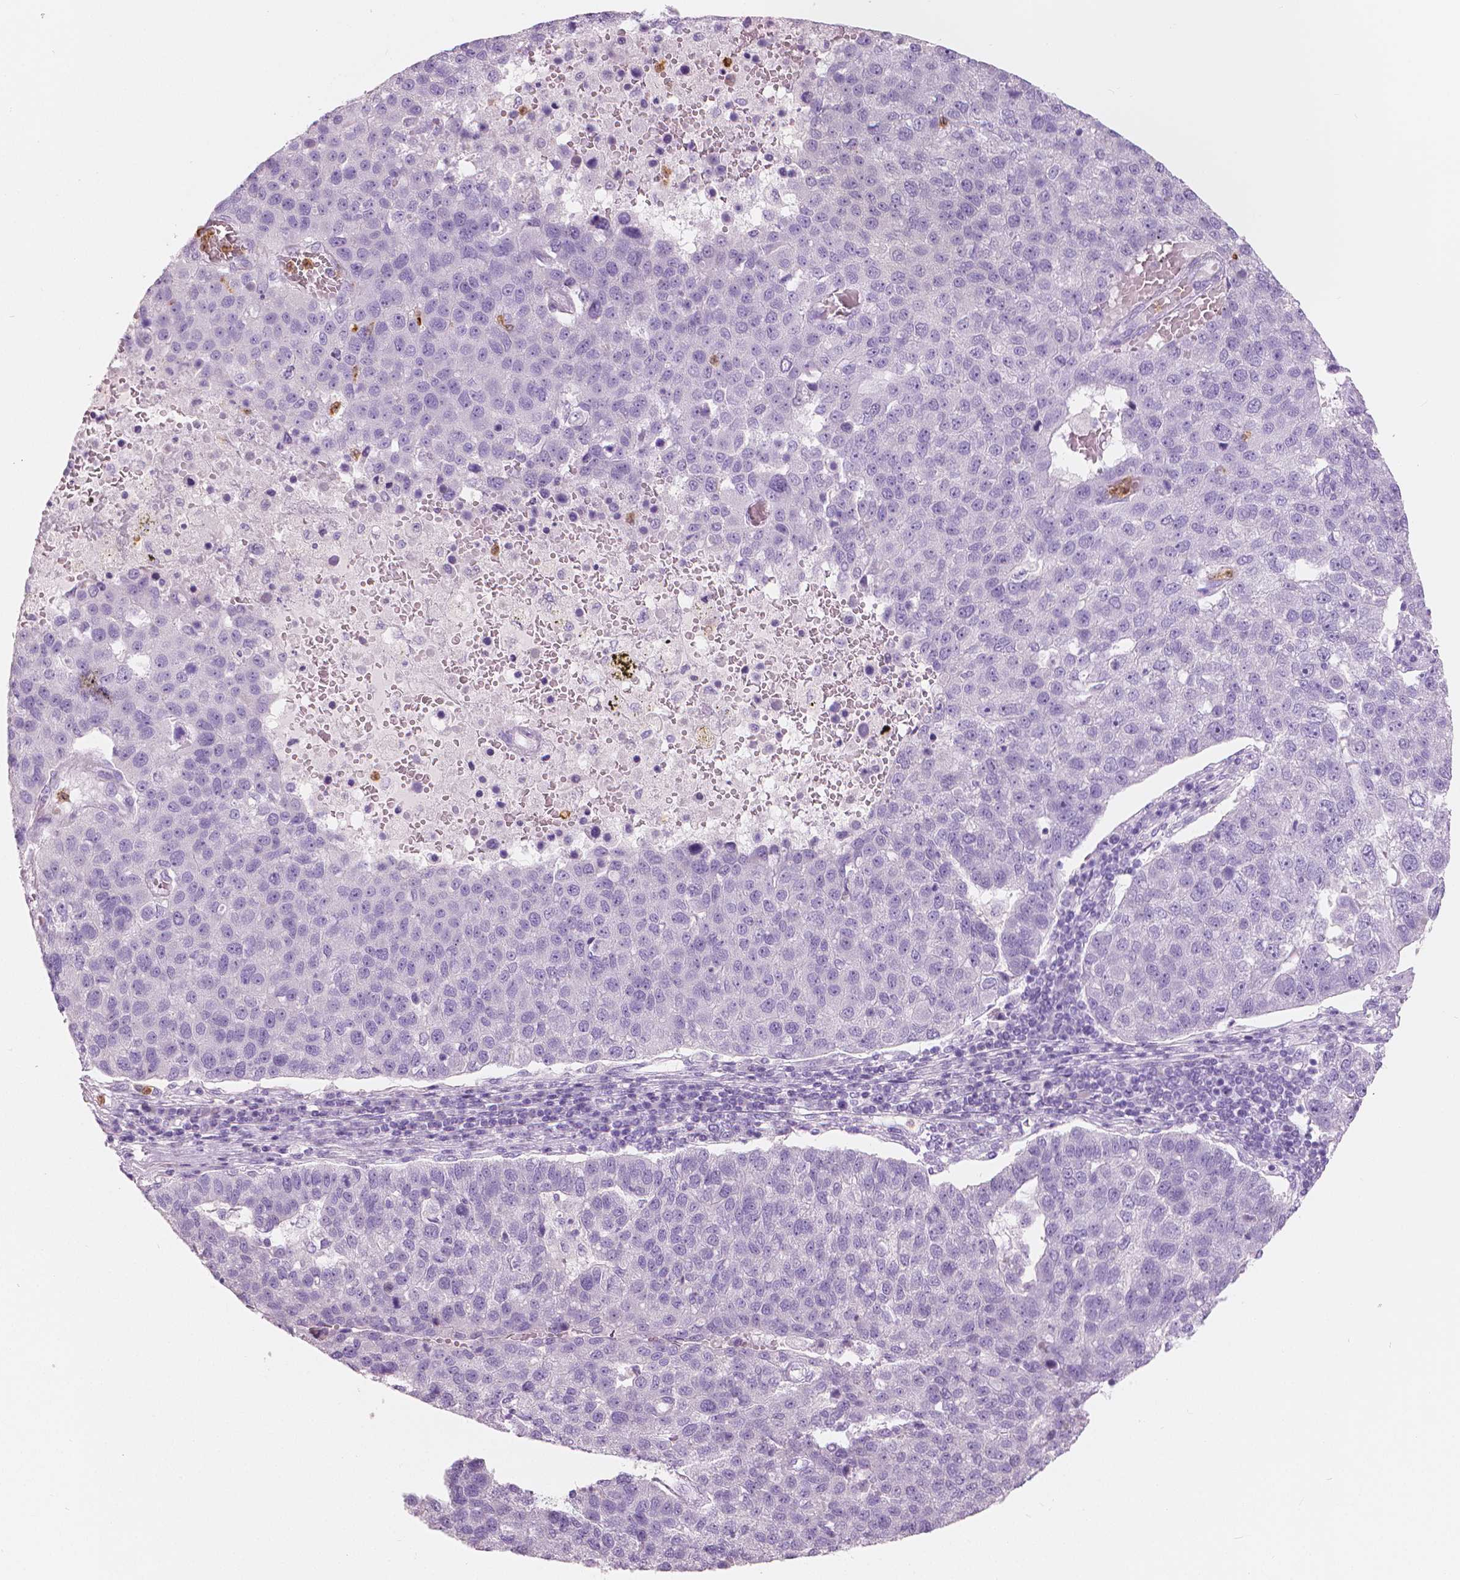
{"staining": {"intensity": "negative", "quantity": "none", "location": "none"}, "tissue": "pancreatic cancer", "cell_type": "Tumor cells", "image_type": "cancer", "snomed": [{"axis": "morphology", "description": "Adenocarcinoma, NOS"}, {"axis": "topography", "description": "Pancreas"}], "caption": "Image shows no significant protein positivity in tumor cells of pancreatic cancer (adenocarcinoma).", "gene": "CXCR2", "patient": {"sex": "female", "age": 61}}